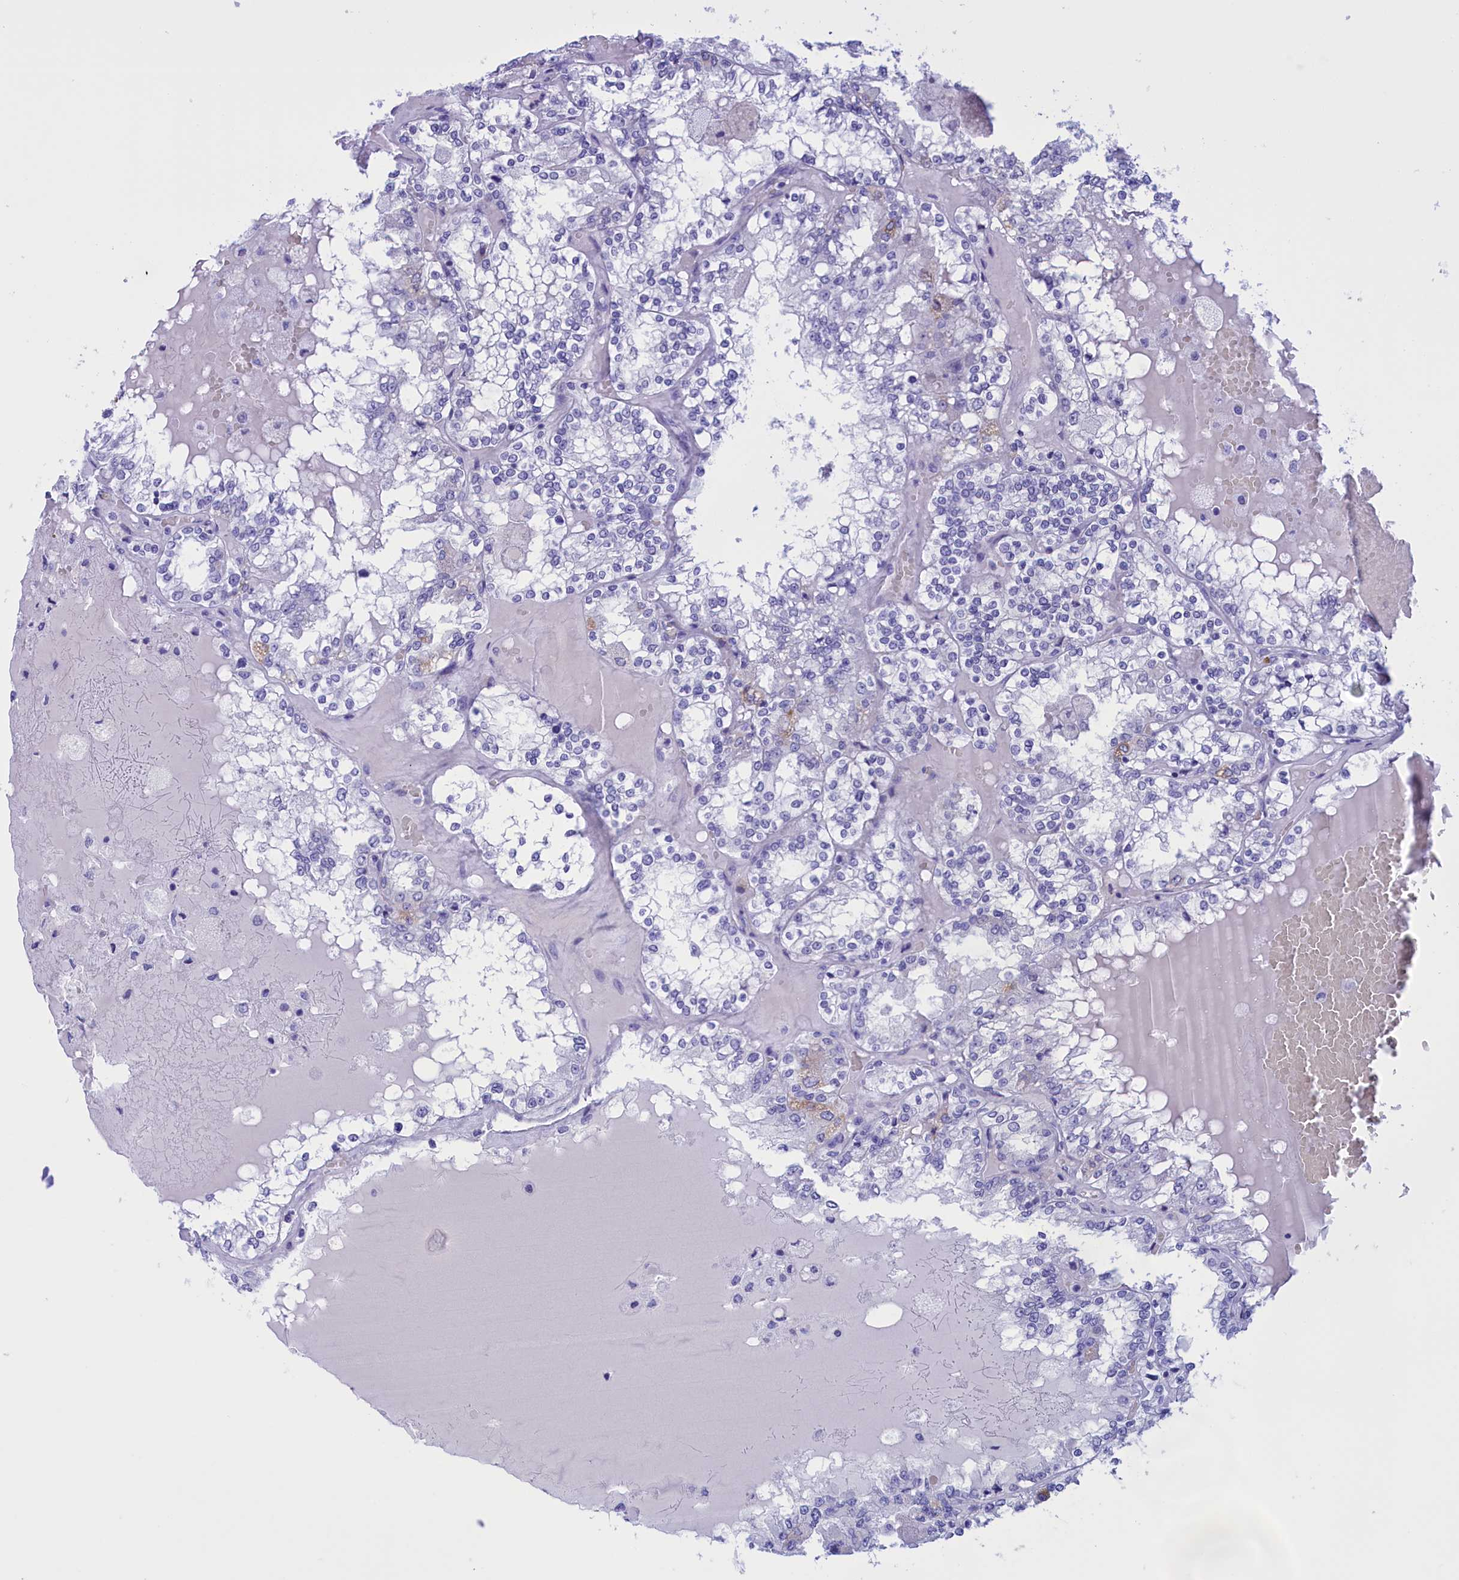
{"staining": {"intensity": "negative", "quantity": "none", "location": "none"}, "tissue": "renal cancer", "cell_type": "Tumor cells", "image_type": "cancer", "snomed": [{"axis": "morphology", "description": "Adenocarcinoma, NOS"}, {"axis": "topography", "description": "Kidney"}], "caption": "High magnification brightfield microscopy of renal cancer (adenocarcinoma) stained with DAB (brown) and counterstained with hematoxylin (blue): tumor cells show no significant expression.", "gene": "BRI3", "patient": {"sex": "female", "age": 56}}